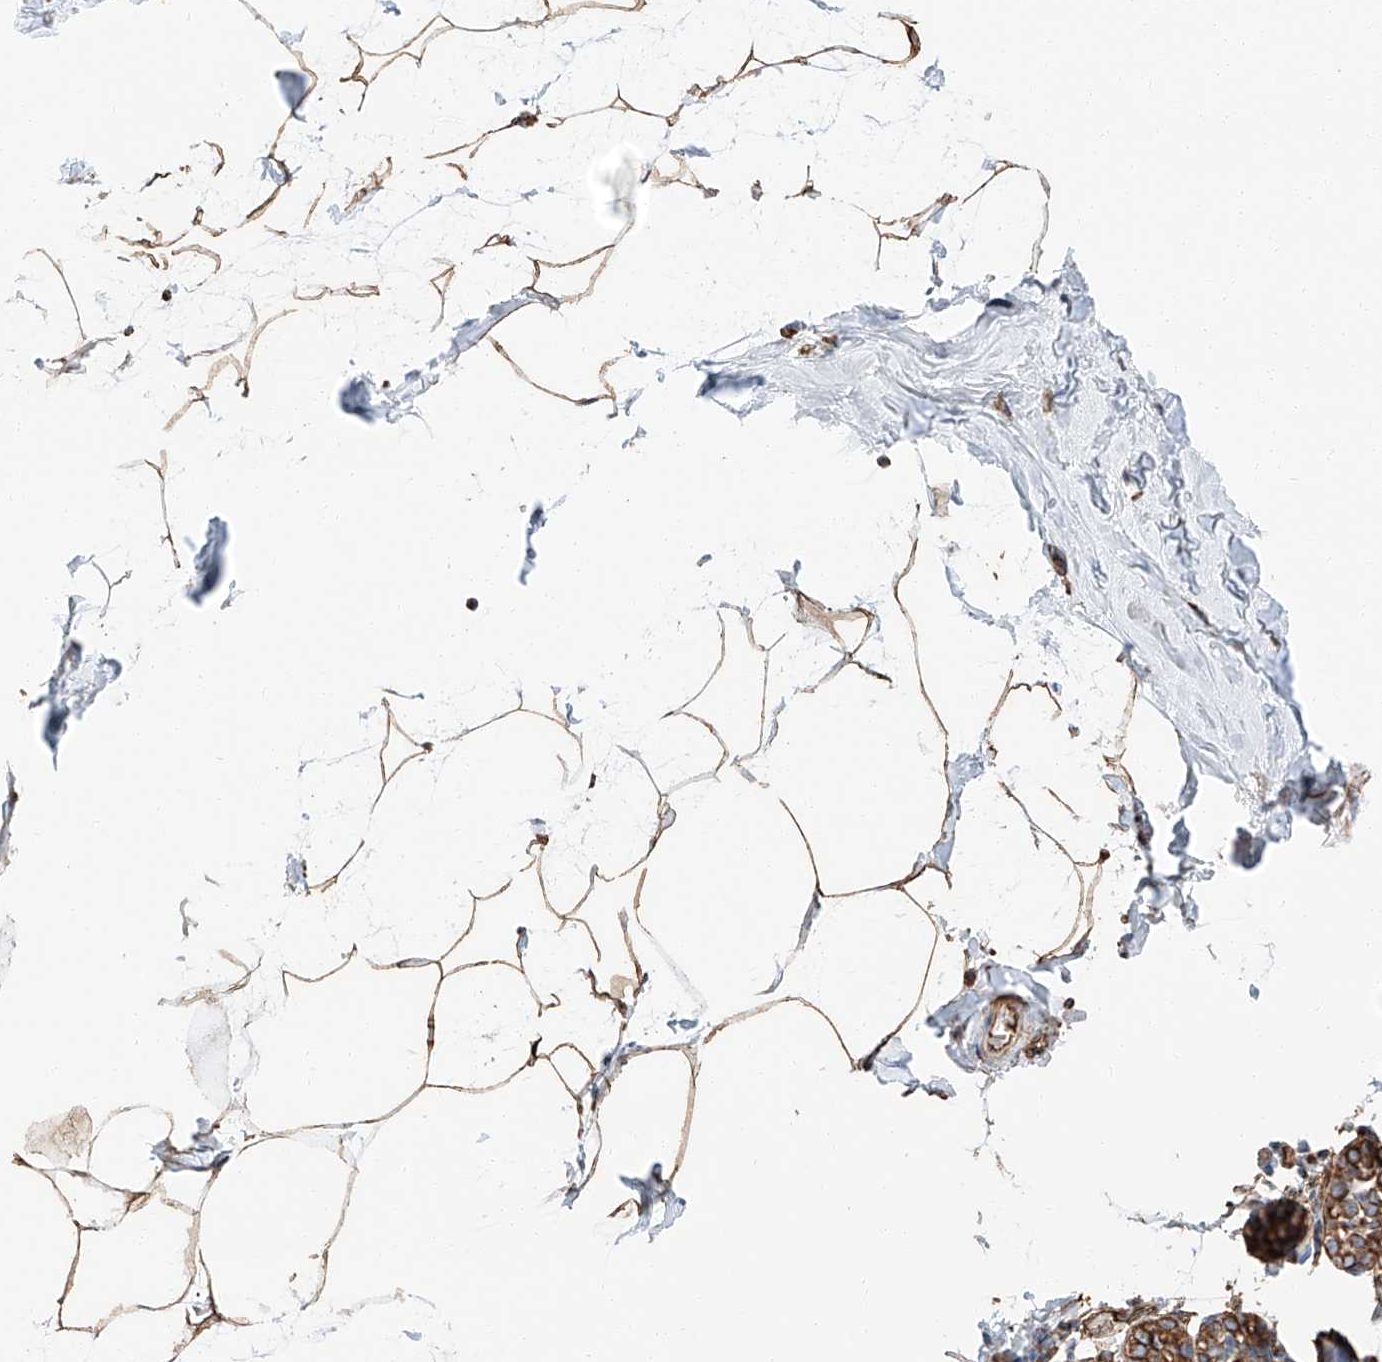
{"staining": {"intensity": "strong", "quantity": ">75%", "location": "cytoplasmic/membranous"}, "tissue": "breast", "cell_type": "Adipocytes", "image_type": "normal", "snomed": [{"axis": "morphology", "description": "Normal tissue, NOS"}, {"axis": "morphology", "description": "Lobular carcinoma"}, {"axis": "topography", "description": "Breast"}], "caption": "IHC histopathology image of benign breast: human breast stained using immunohistochemistry (IHC) exhibits high levels of strong protein expression localized specifically in the cytoplasmic/membranous of adipocytes, appearing as a cytoplasmic/membranous brown color.", "gene": "ZNF804A", "patient": {"sex": "female", "age": 62}}